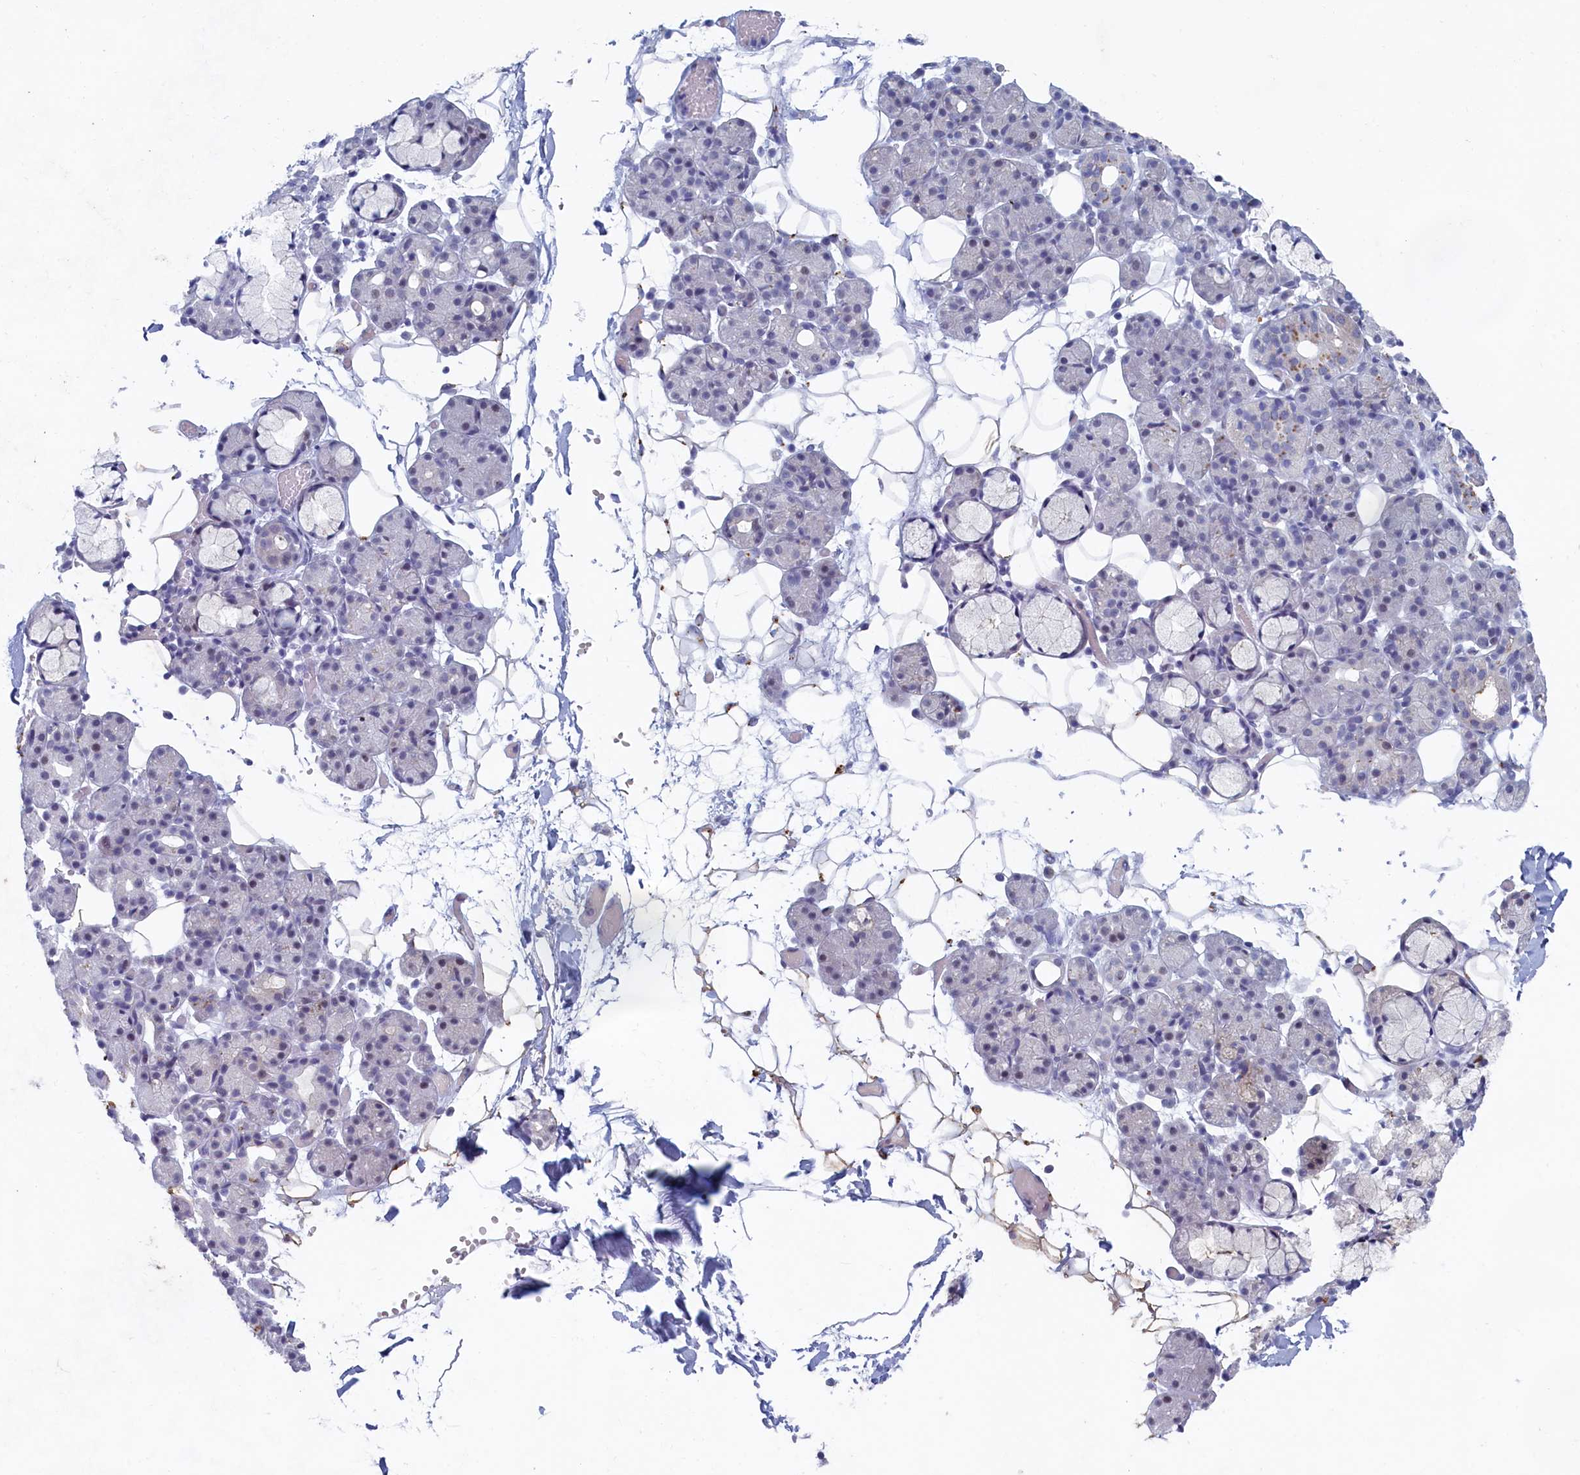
{"staining": {"intensity": "negative", "quantity": "none", "location": "none"}, "tissue": "salivary gland", "cell_type": "Glandular cells", "image_type": "normal", "snomed": [{"axis": "morphology", "description": "Normal tissue, NOS"}, {"axis": "topography", "description": "Salivary gland"}], "caption": "Glandular cells are negative for protein expression in normal human salivary gland. Nuclei are stained in blue.", "gene": "WDR76", "patient": {"sex": "male", "age": 63}}